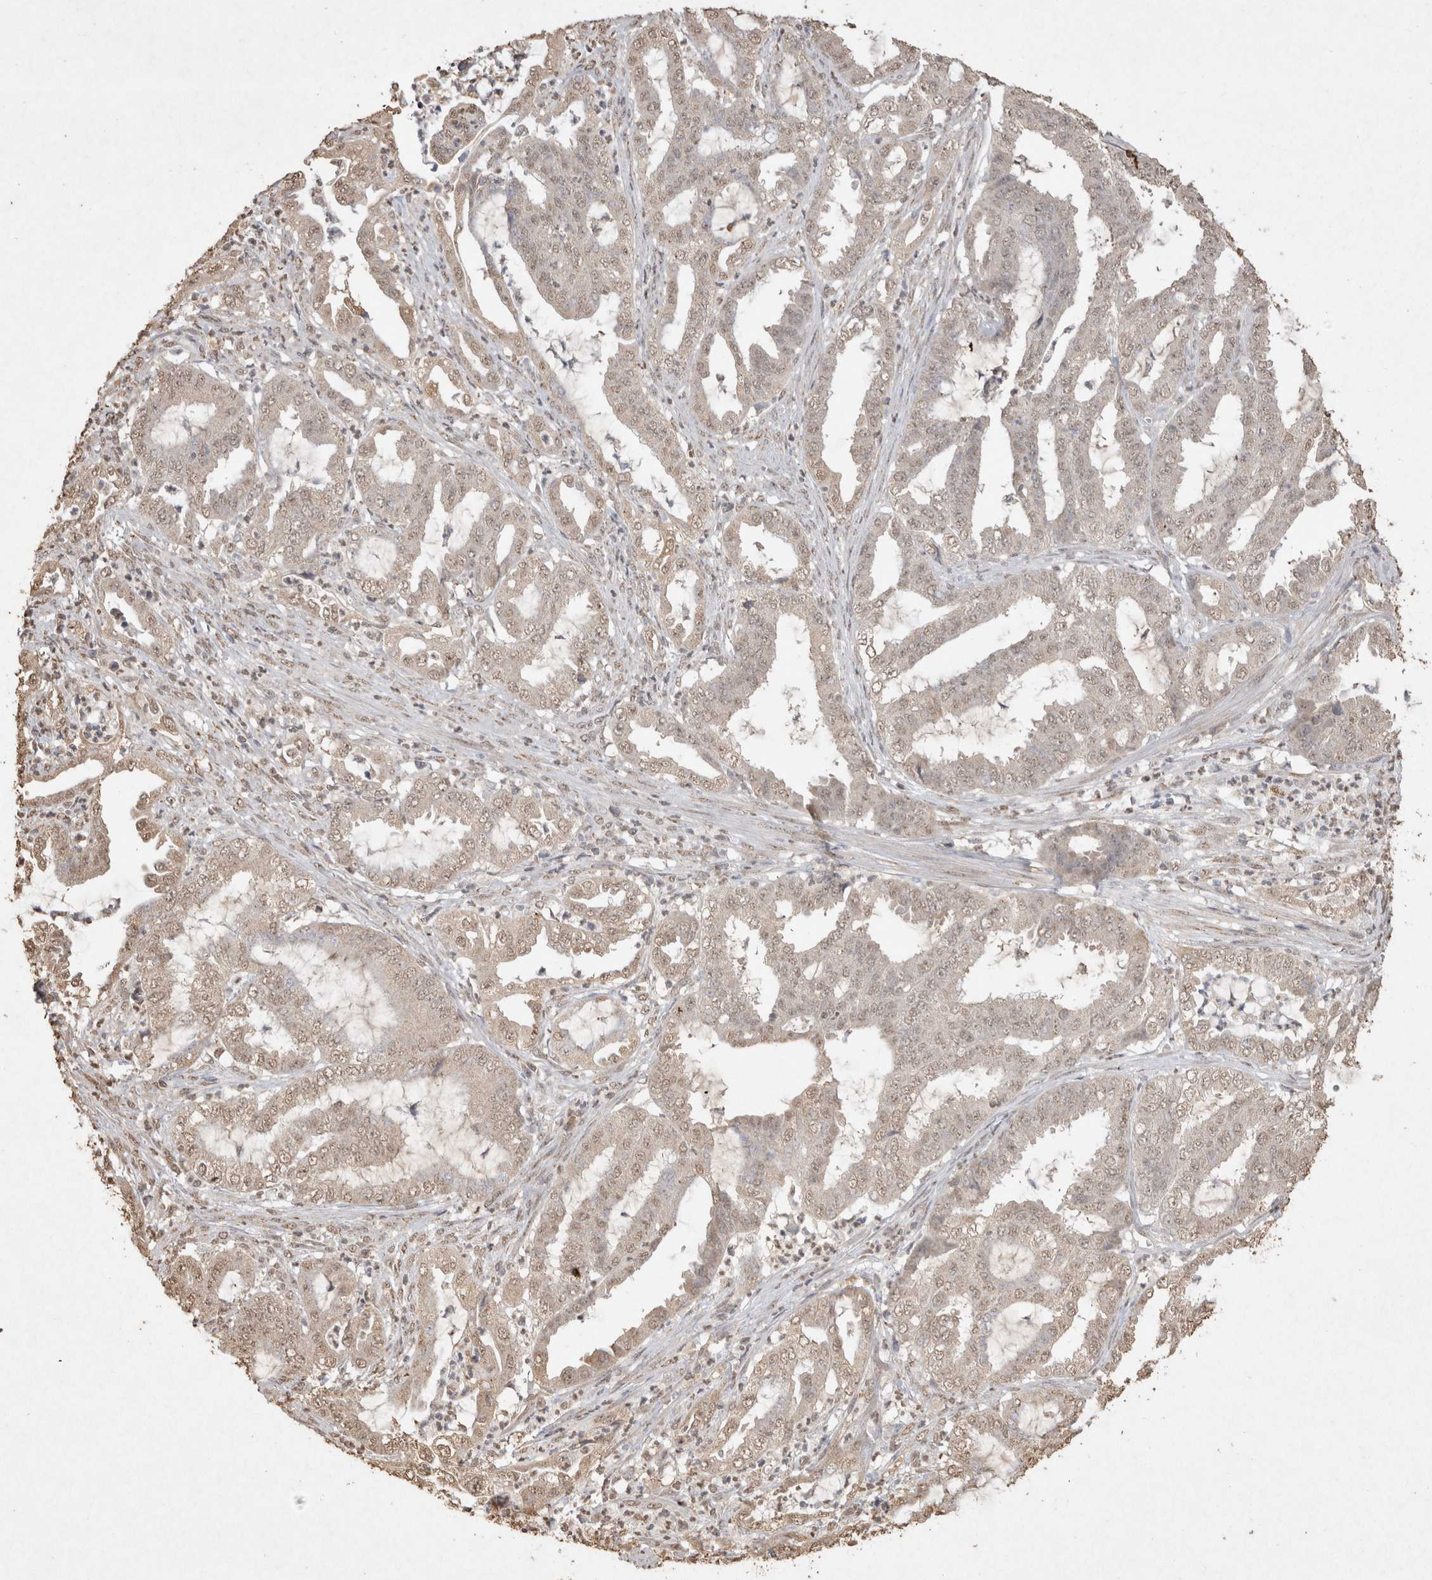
{"staining": {"intensity": "weak", "quantity": ">75%", "location": "nuclear"}, "tissue": "endometrial cancer", "cell_type": "Tumor cells", "image_type": "cancer", "snomed": [{"axis": "morphology", "description": "Adenocarcinoma, NOS"}, {"axis": "topography", "description": "Endometrium"}], "caption": "The micrograph reveals staining of endometrial cancer (adenocarcinoma), revealing weak nuclear protein staining (brown color) within tumor cells.", "gene": "MLX", "patient": {"sex": "female", "age": 51}}